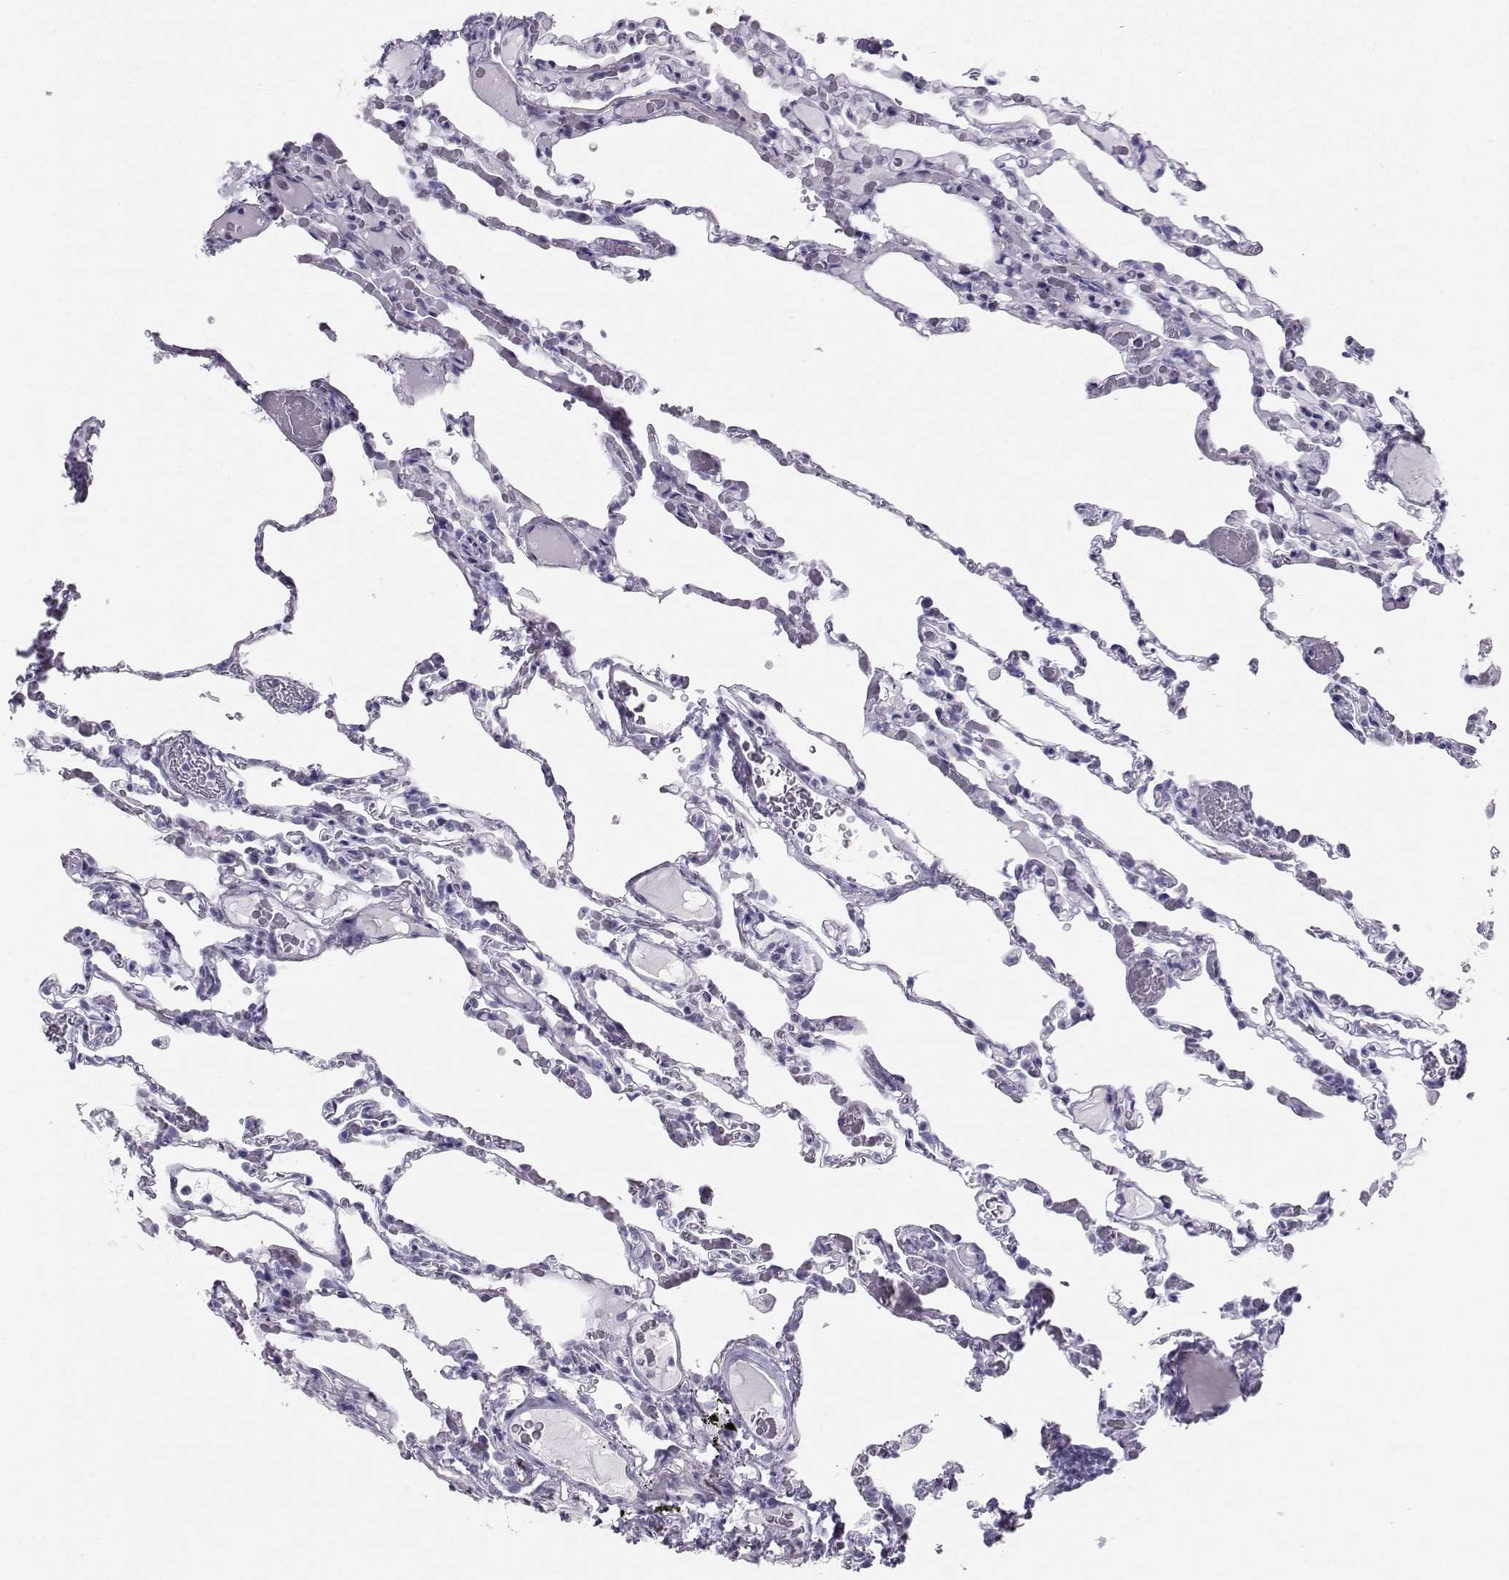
{"staining": {"intensity": "negative", "quantity": "none", "location": "none"}, "tissue": "lung", "cell_type": "Alveolar cells", "image_type": "normal", "snomed": [{"axis": "morphology", "description": "Normal tissue, NOS"}, {"axis": "topography", "description": "Lung"}], "caption": "High power microscopy photomicrograph of an immunohistochemistry photomicrograph of benign lung, revealing no significant expression in alveolar cells.", "gene": "IQCD", "patient": {"sex": "female", "age": 43}}